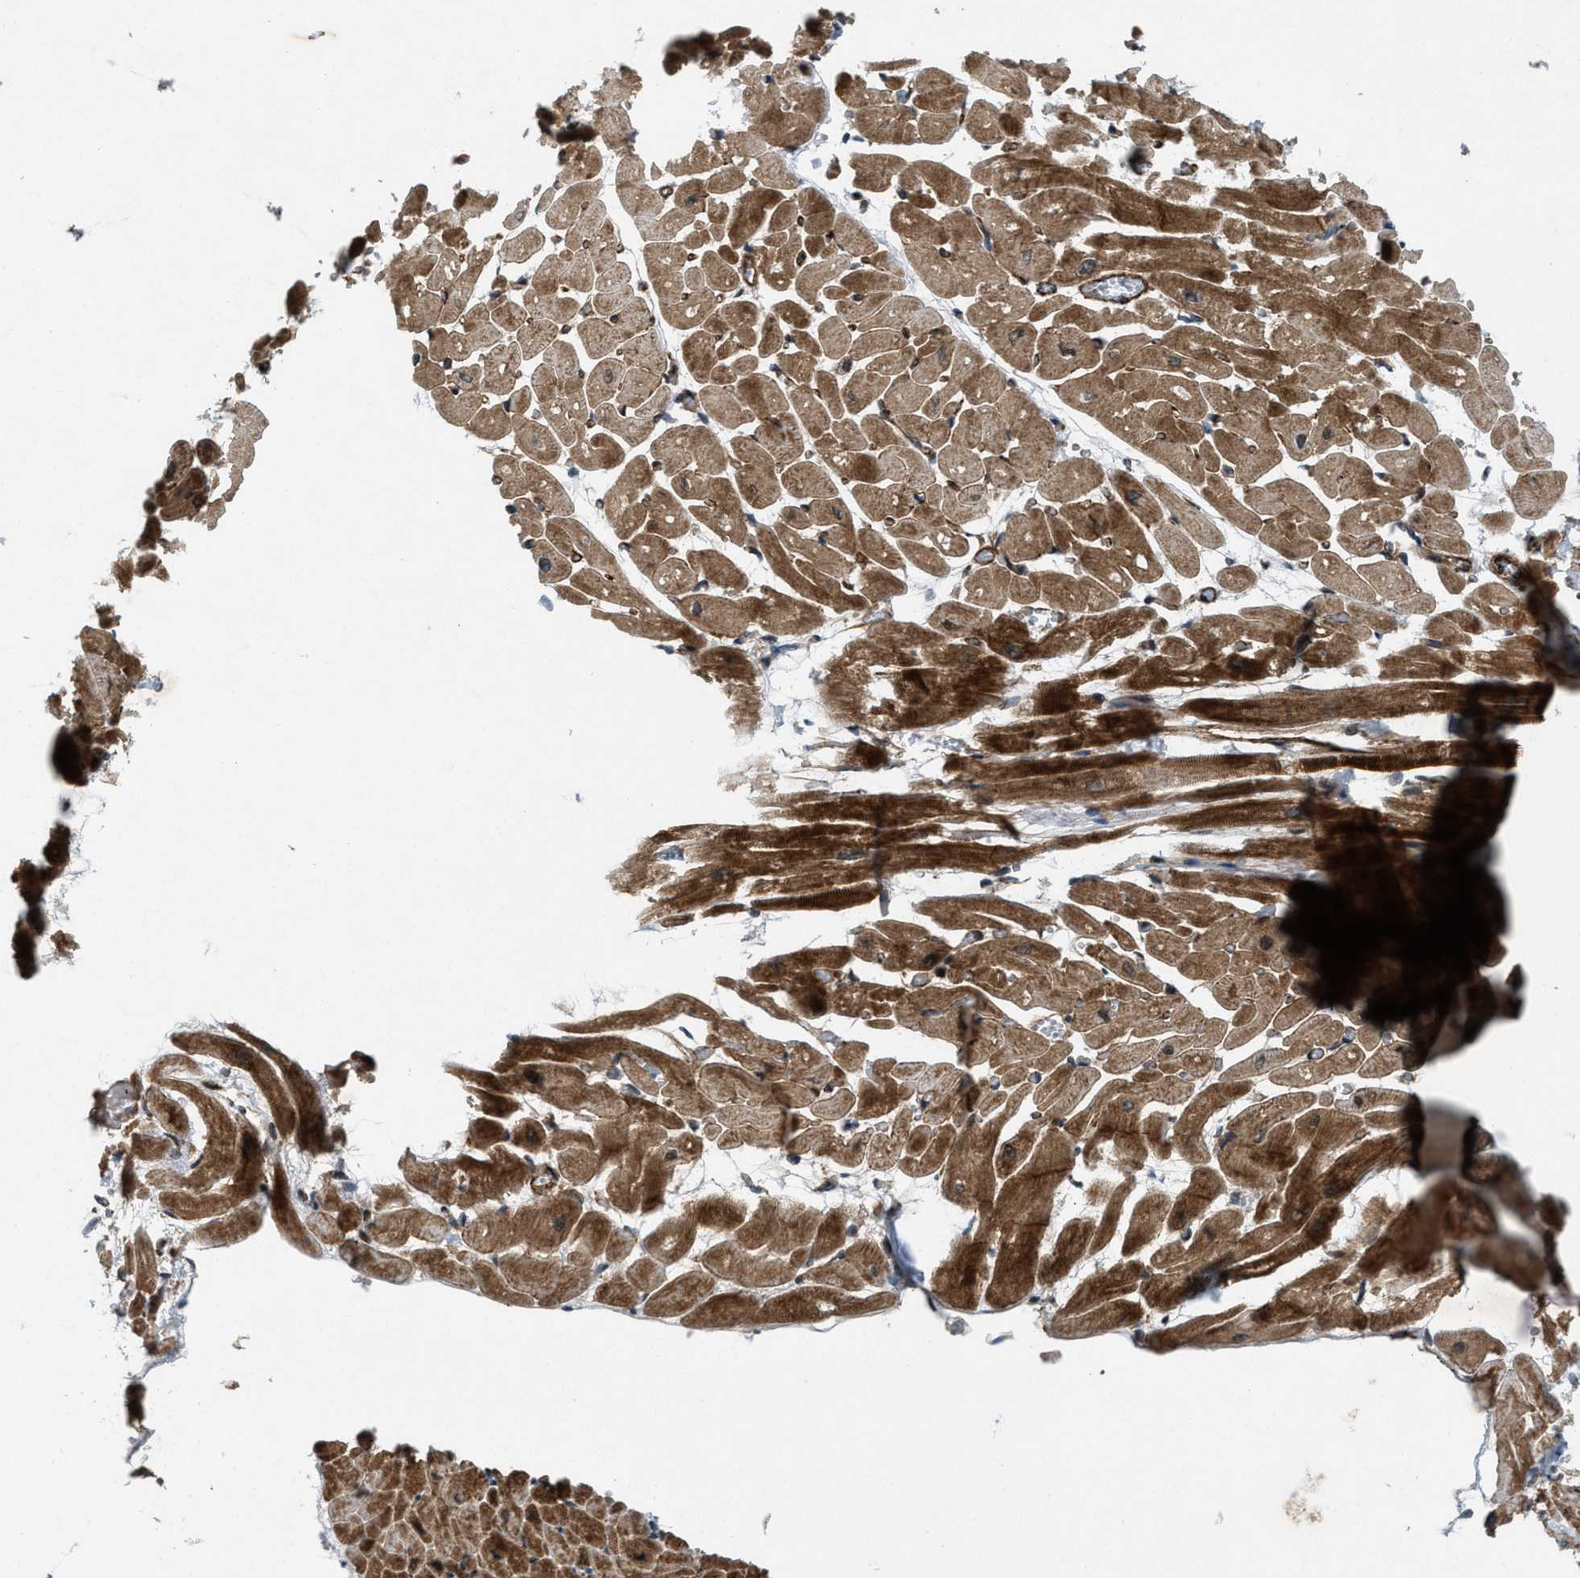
{"staining": {"intensity": "strong", "quantity": ">75%", "location": "cytoplasmic/membranous"}, "tissue": "heart muscle", "cell_type": "Cardiomyocytes", "image_type": "normal", "snomed": [{"axis": "morphology", "description": "Normal tissue, NOS"}, {"axis": "topography", "description": "Heart"}], "caption": "Immunohistochemistry (IHC) micrograph of unremarkable human heart muscle stained for a protein (brown), which shows high levels of strong cytoplasmic/membranous expression in about >75% of cardiomyocytes.", "gene": "URGCP", "patient": {"sex": "male", "age": 45}}